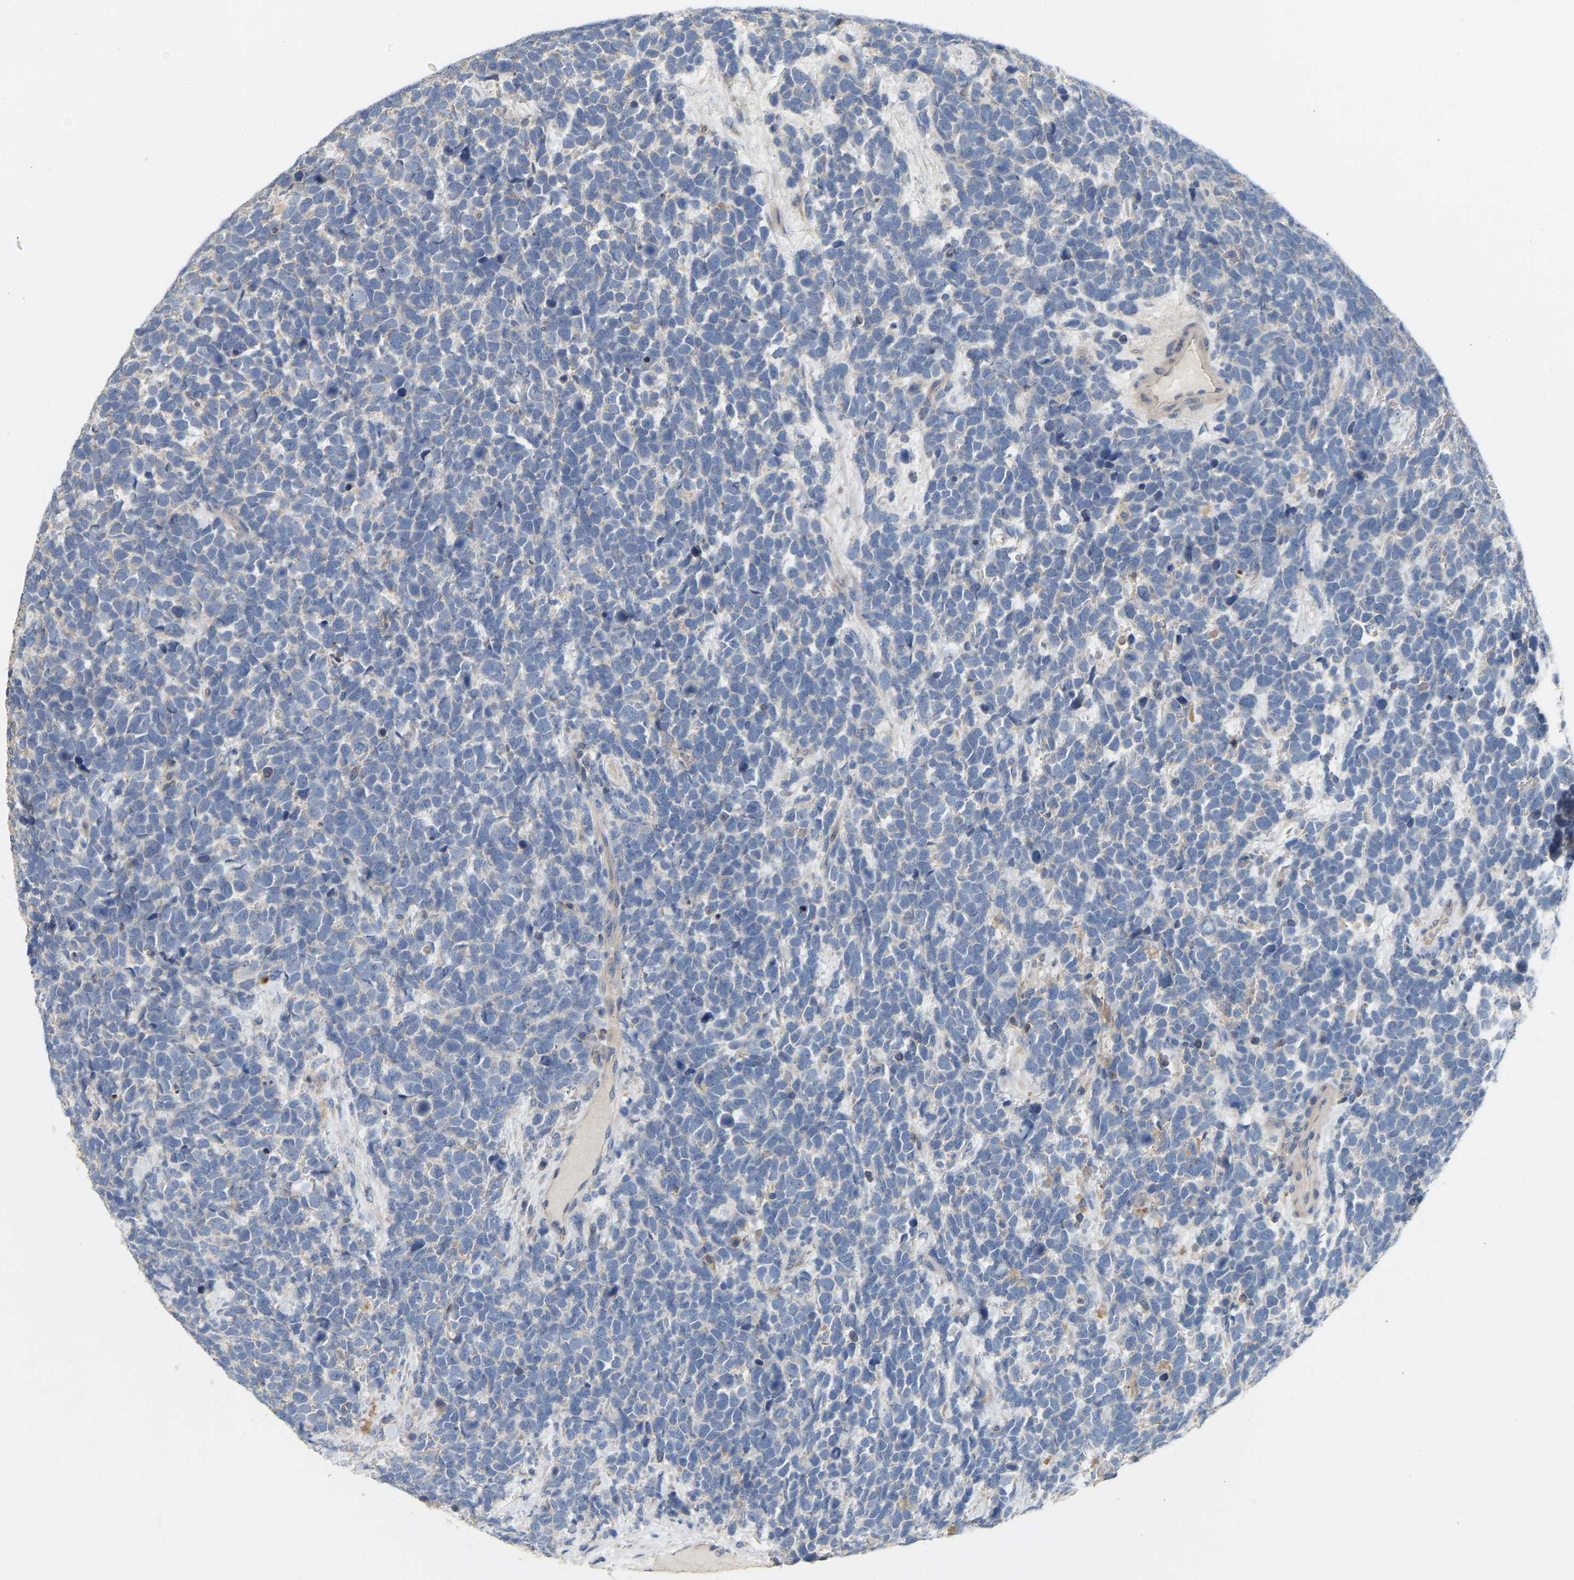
{"staining": {"intensity": "negative", "quantity": "none", "location": "none"}, "tissue": "urothelial cancer", "cell_type": "Tumor cells", "image_type": "cancer", "snomed": [{"axis": "morphology", "description": "Urothelial carcinoma, High grade"}, {"axis": "topography", "description": "Urinary bladder"}], "caption": "A high-resolution photomicrograph shows immunohistochemistry staining of urothelial cancer, which demonstrates no significant positivity in tumor cells.", "gene": "SSH1", "patient": {"sex": "female", "age": 82}}